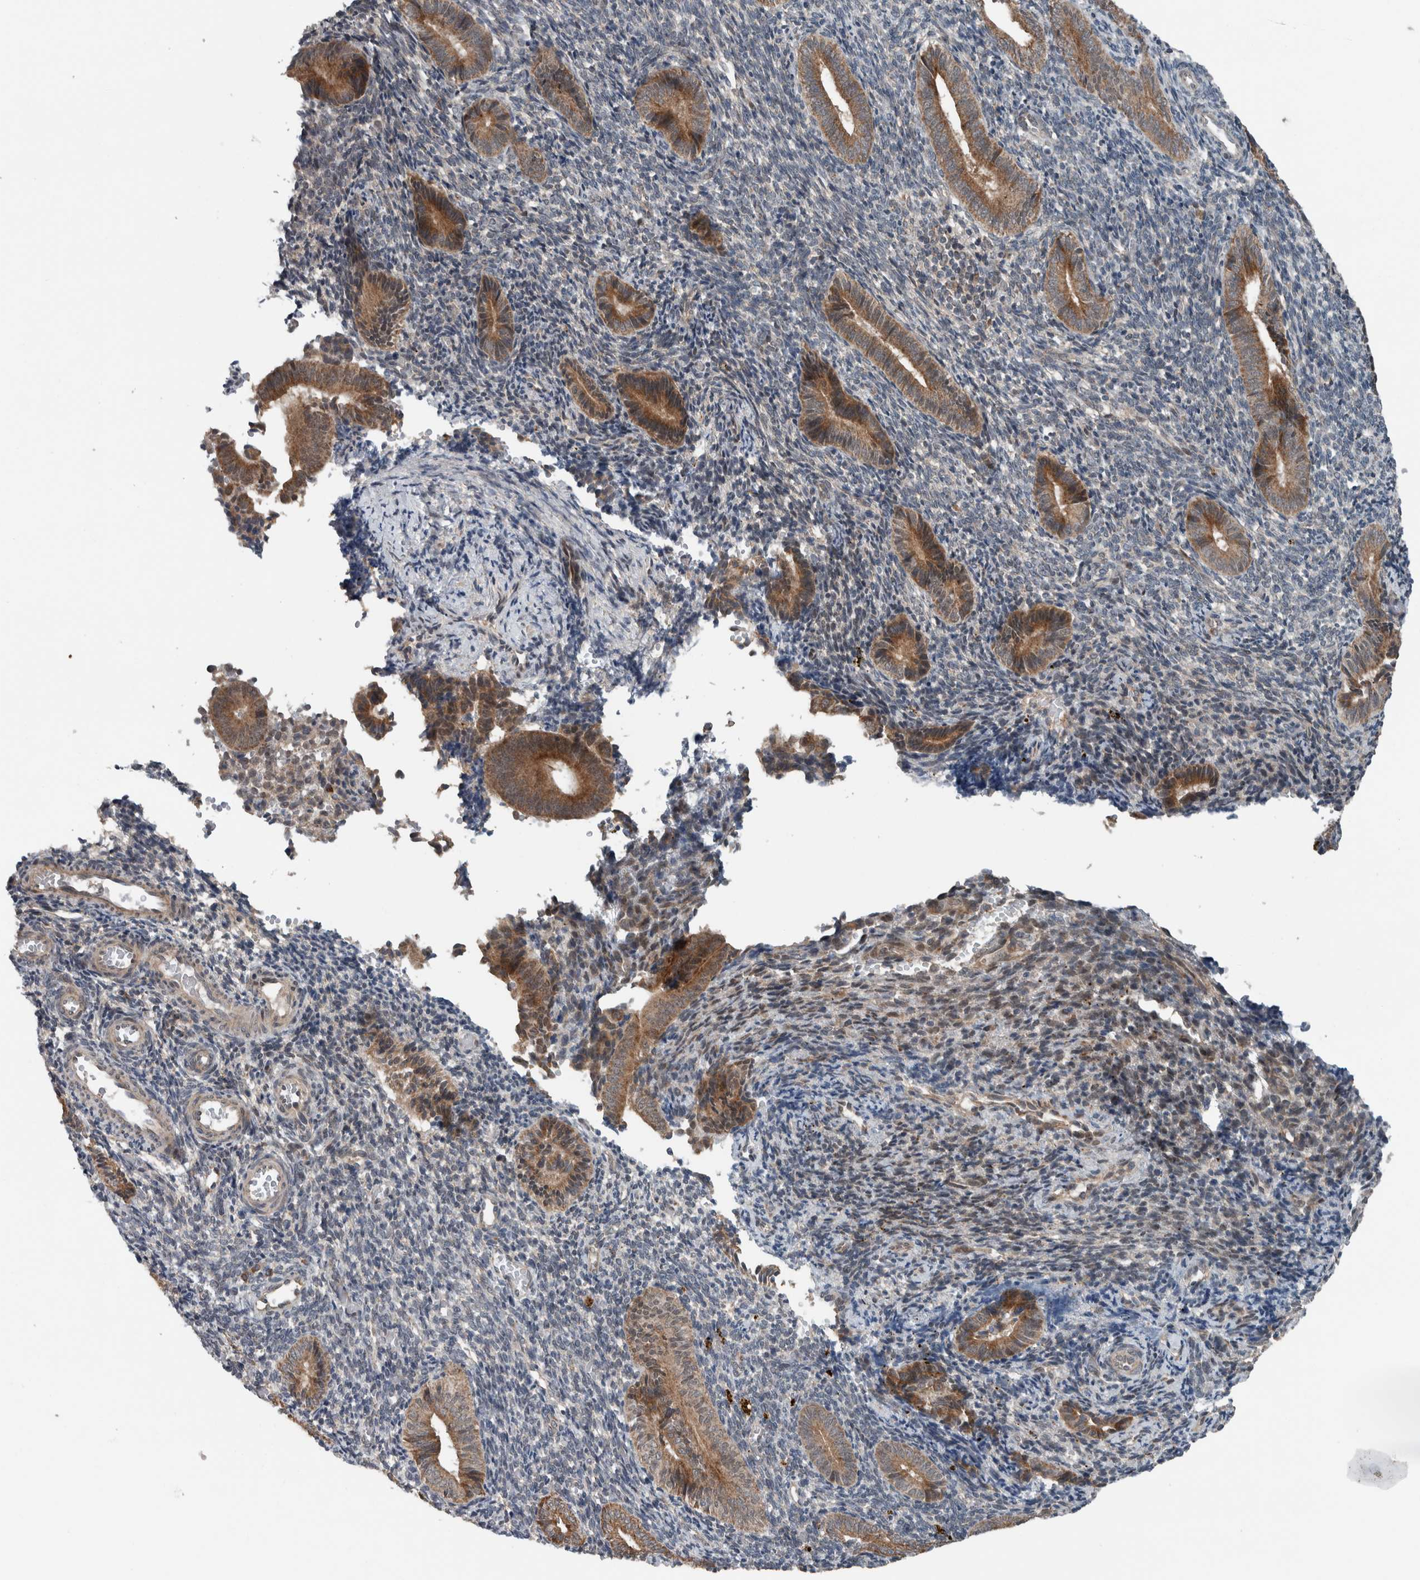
{"staining": {"intensity": "negative", "quantity": "none", "location": "none"}, "tissue": "endometrium", "cell_type": "Cells in endometrial stroma", "image_type": "normal", "snomed": [{"axis": "morphology", "description": "Normal tissue, NOS"}, {"axis": "topography", "description": "Uterus"}, {"axis": "topography", "description": "Endometrium"}], "caption": "This image is of unremarkable endometrium stained with immunohistochemistry to label a protein in brown with the nuclei are counter-stained blue. There is no expression in cells in endometrial stroma.", "gene": "GBA2", "patient": {"sex": "female", "age": 33}}